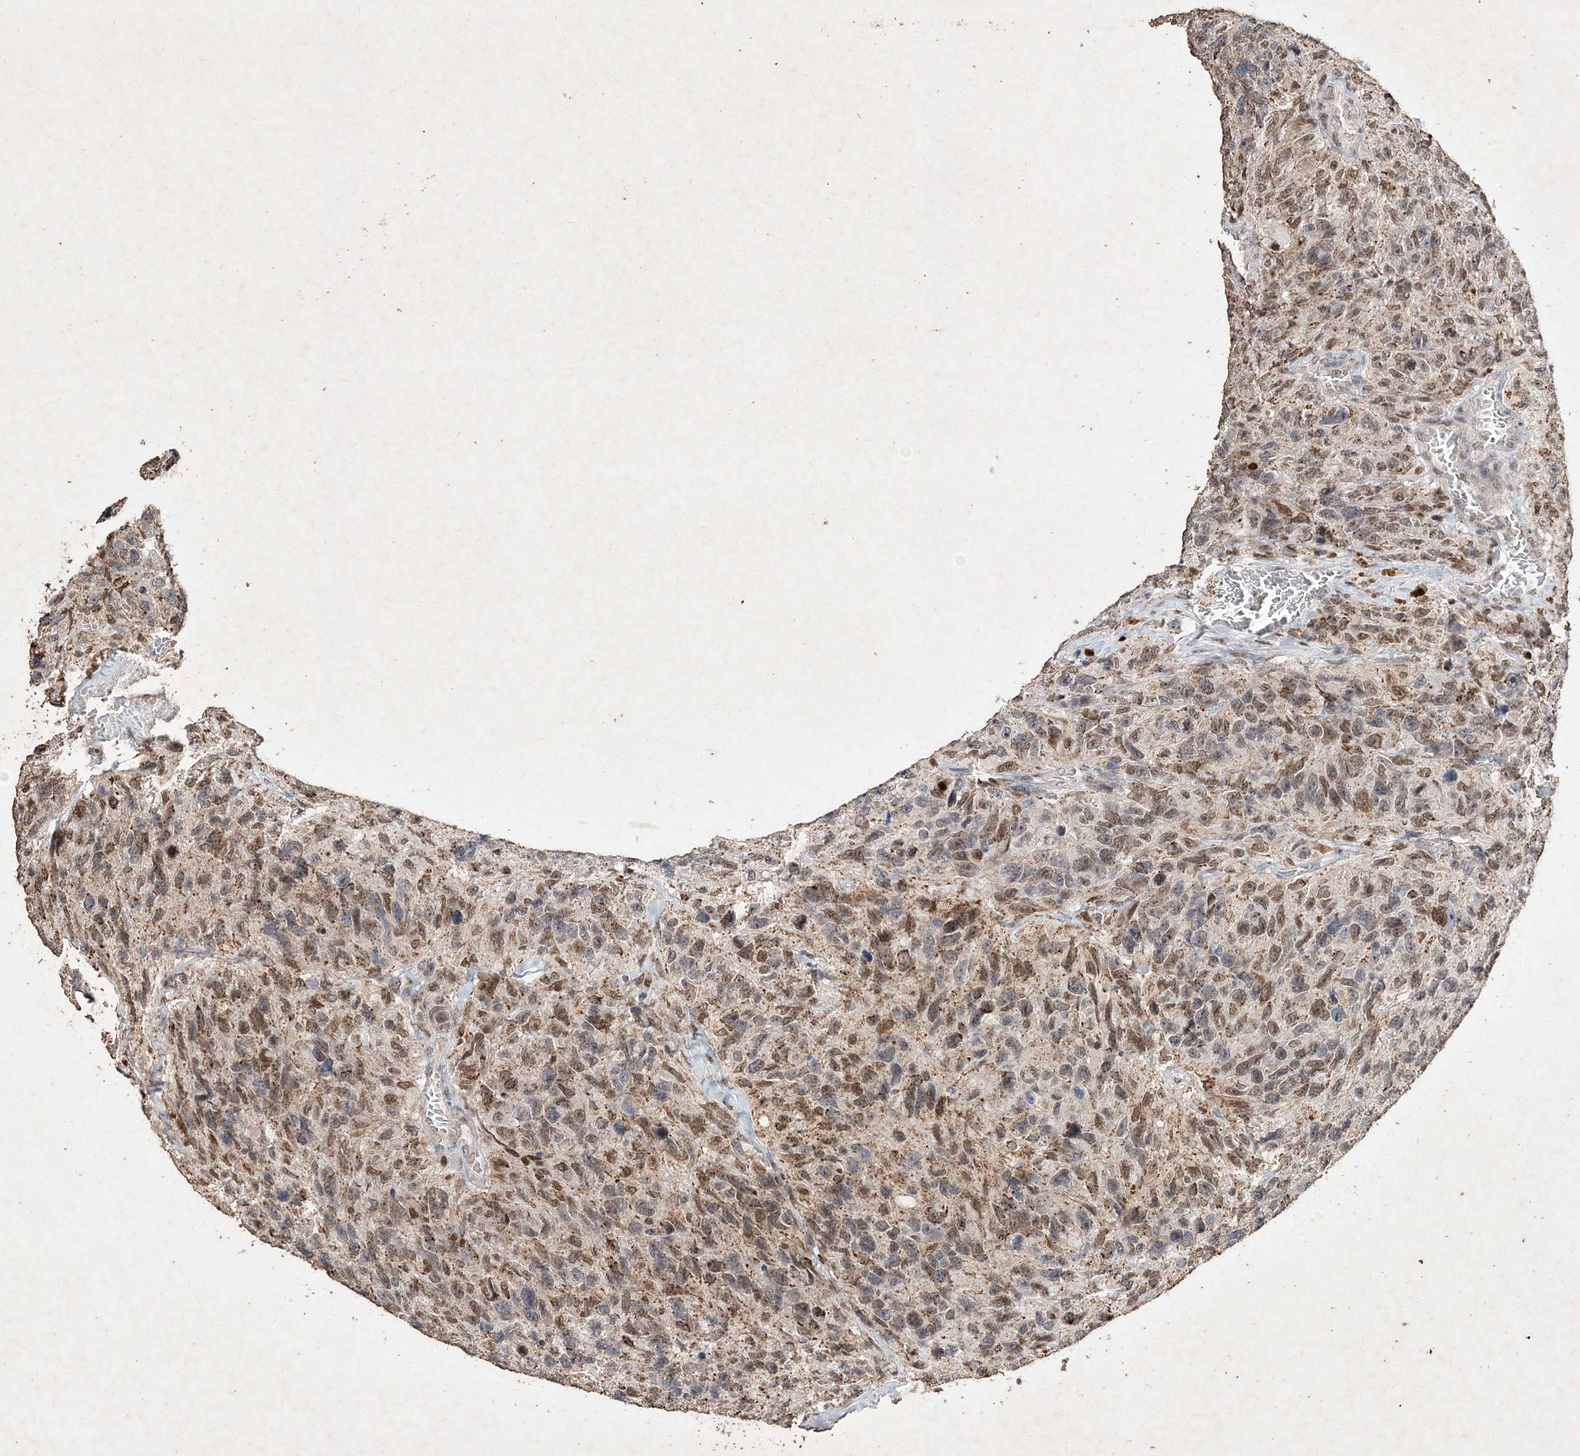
{"staining": {"intensity": "moderate", "quantity": "25%-75%", "location": "nuclear"}, "tissue": "glioma", "cell_type": "Tumor cells", "image_type": "cancer", "snomed": [{"axis": "morphology", "description": "Glioma, malignant, High grade"}, {"axis": "topography", "description": "Brain"}], "caption": "DAB (3,3'-diaminobenzidine) immunohistochemical staining of human malignant high-grade glioma demonstrates moderate nuclear protein expression in approximately 25%-75% of tumor cells.", "gene": "C3orf38", "patient": {"sex": "male", "age": 69}}